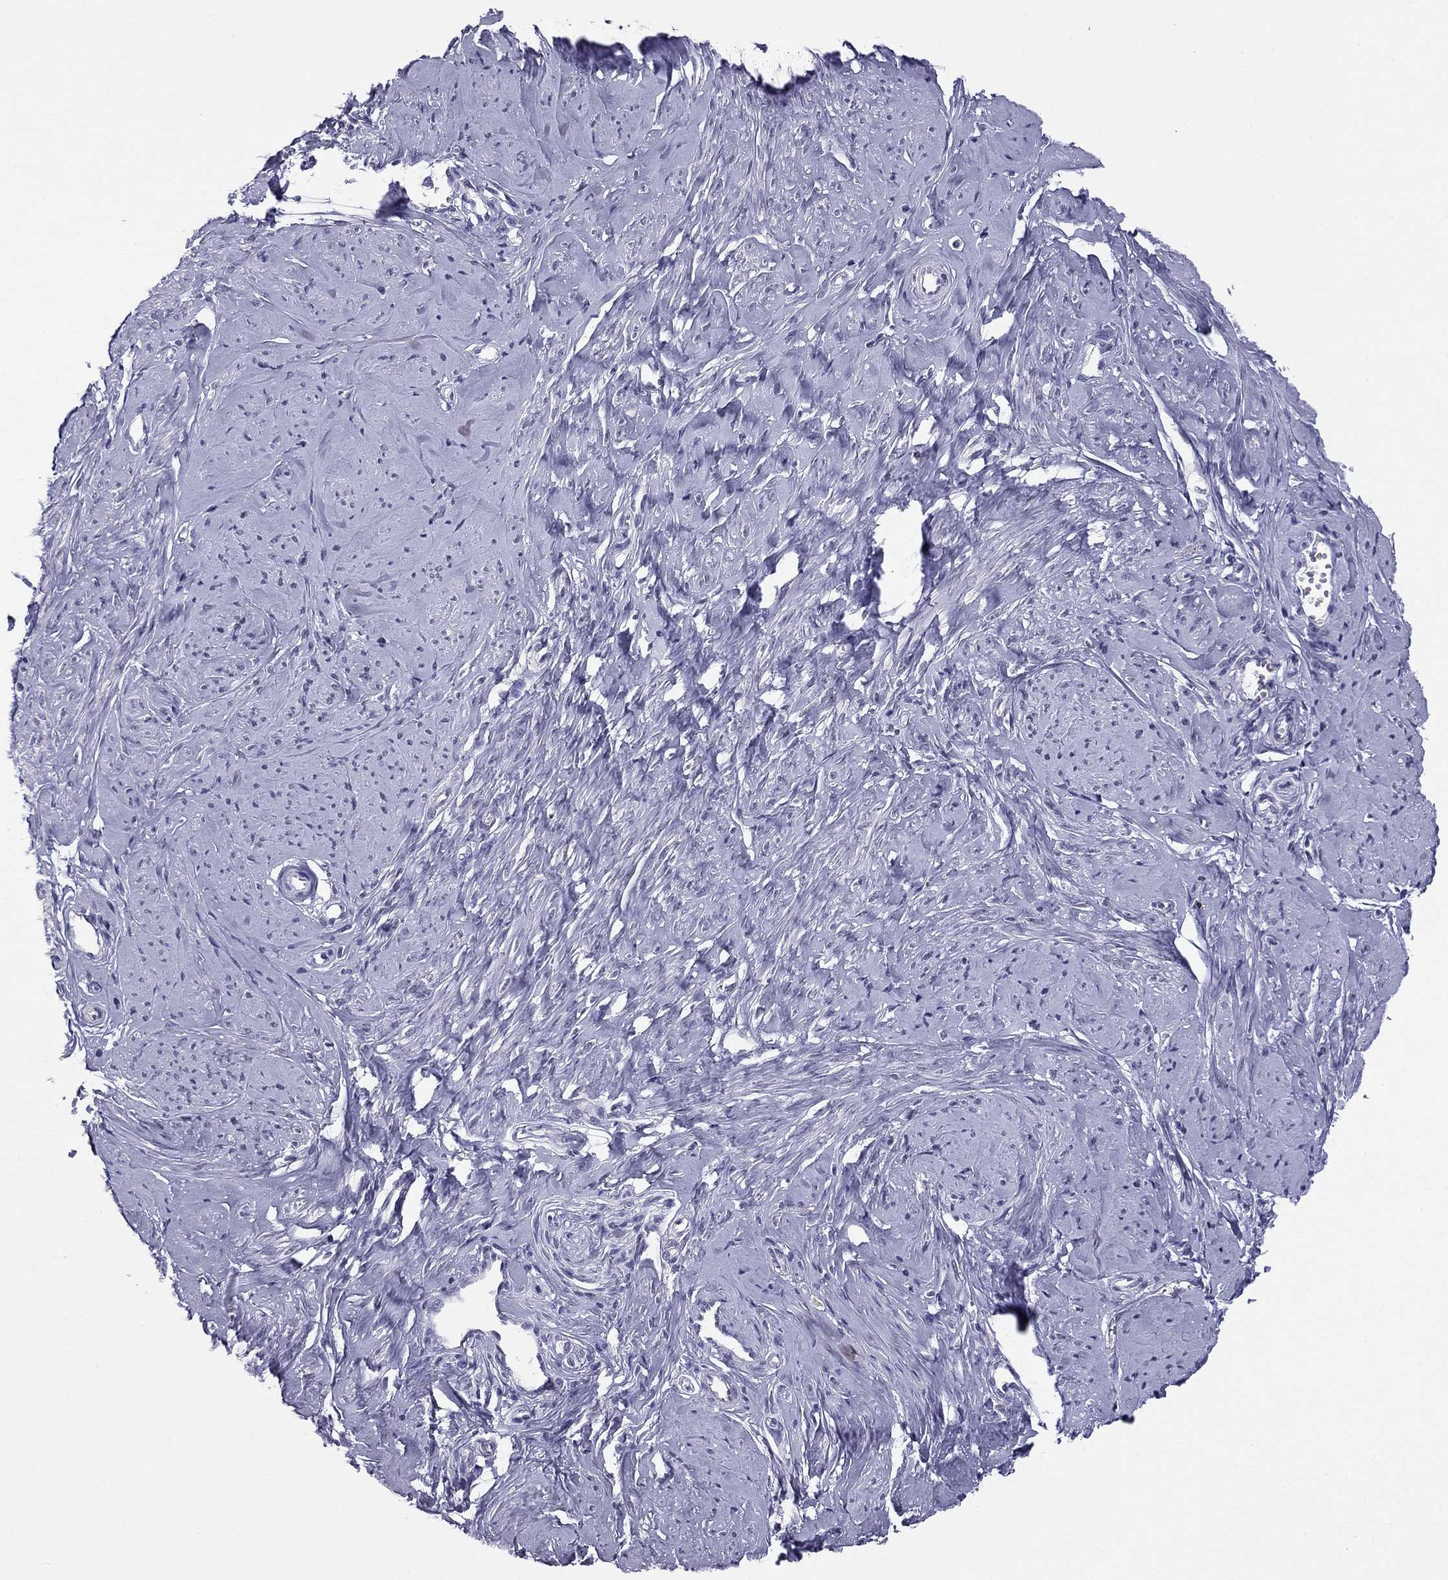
{"staining": {"intensity": "negative", "quantity": "none", "location": "none"}, "tissue": "smooth muscle", "cell_type": "Smooth muscle cells", "image_type": "normal", "snomed": [{"axis": "morphology", "description": "Normal tissue, NOS"}, {"axis": "topography", "description": "Smooth muscle"}], "caption": "Micrograph shows no significant protein staining in smooth muscle cells of benign smooth muscle. Nuclei are stained in blue.", "gene": "DOT1L", "patient": {"sex": "female", "age": 48}}